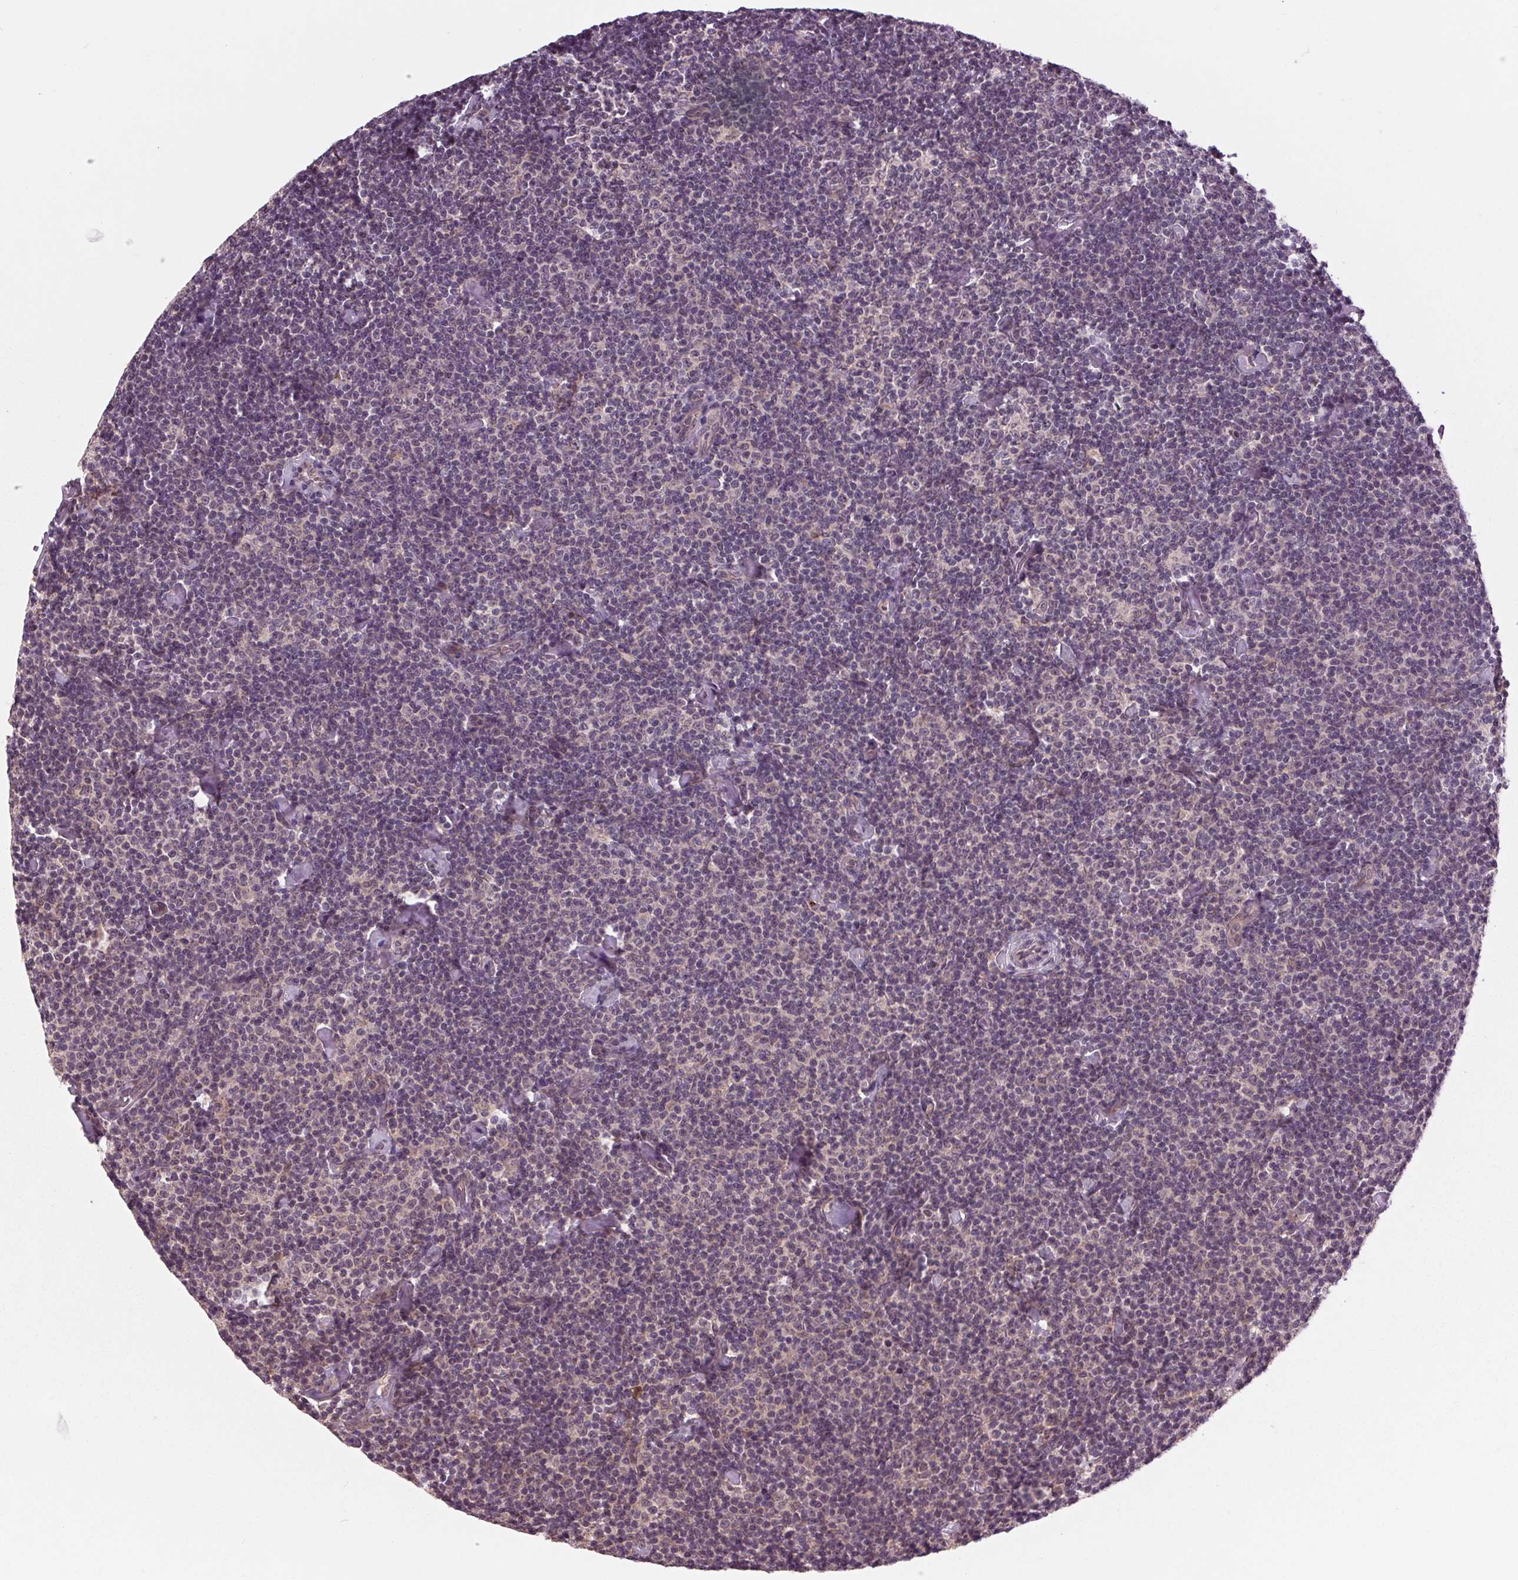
{"staining": {"intensity": "negative", "quantity": "none", "location": "none"}, "tissue": "lymphoma", "cell_type": "Tumor cells", "image_type": "cancer", "snomed": [{"axis": "morphology", "description": "Malignant lymphoma, non-Hodgkin's type, Low grade"}, {"axis": "topography", "description": "Lymph node"}], "caption": "An immunohistochemistry micrograph of low-grade malignant lymphoma, non-Hodgkin's type is shown. There is no staining in tumor cells of low-grade malignant lymphoma, non-Hodgkin's type.", "gene": "MAPK8", "patient": {"sex": "male", "age": 81}}